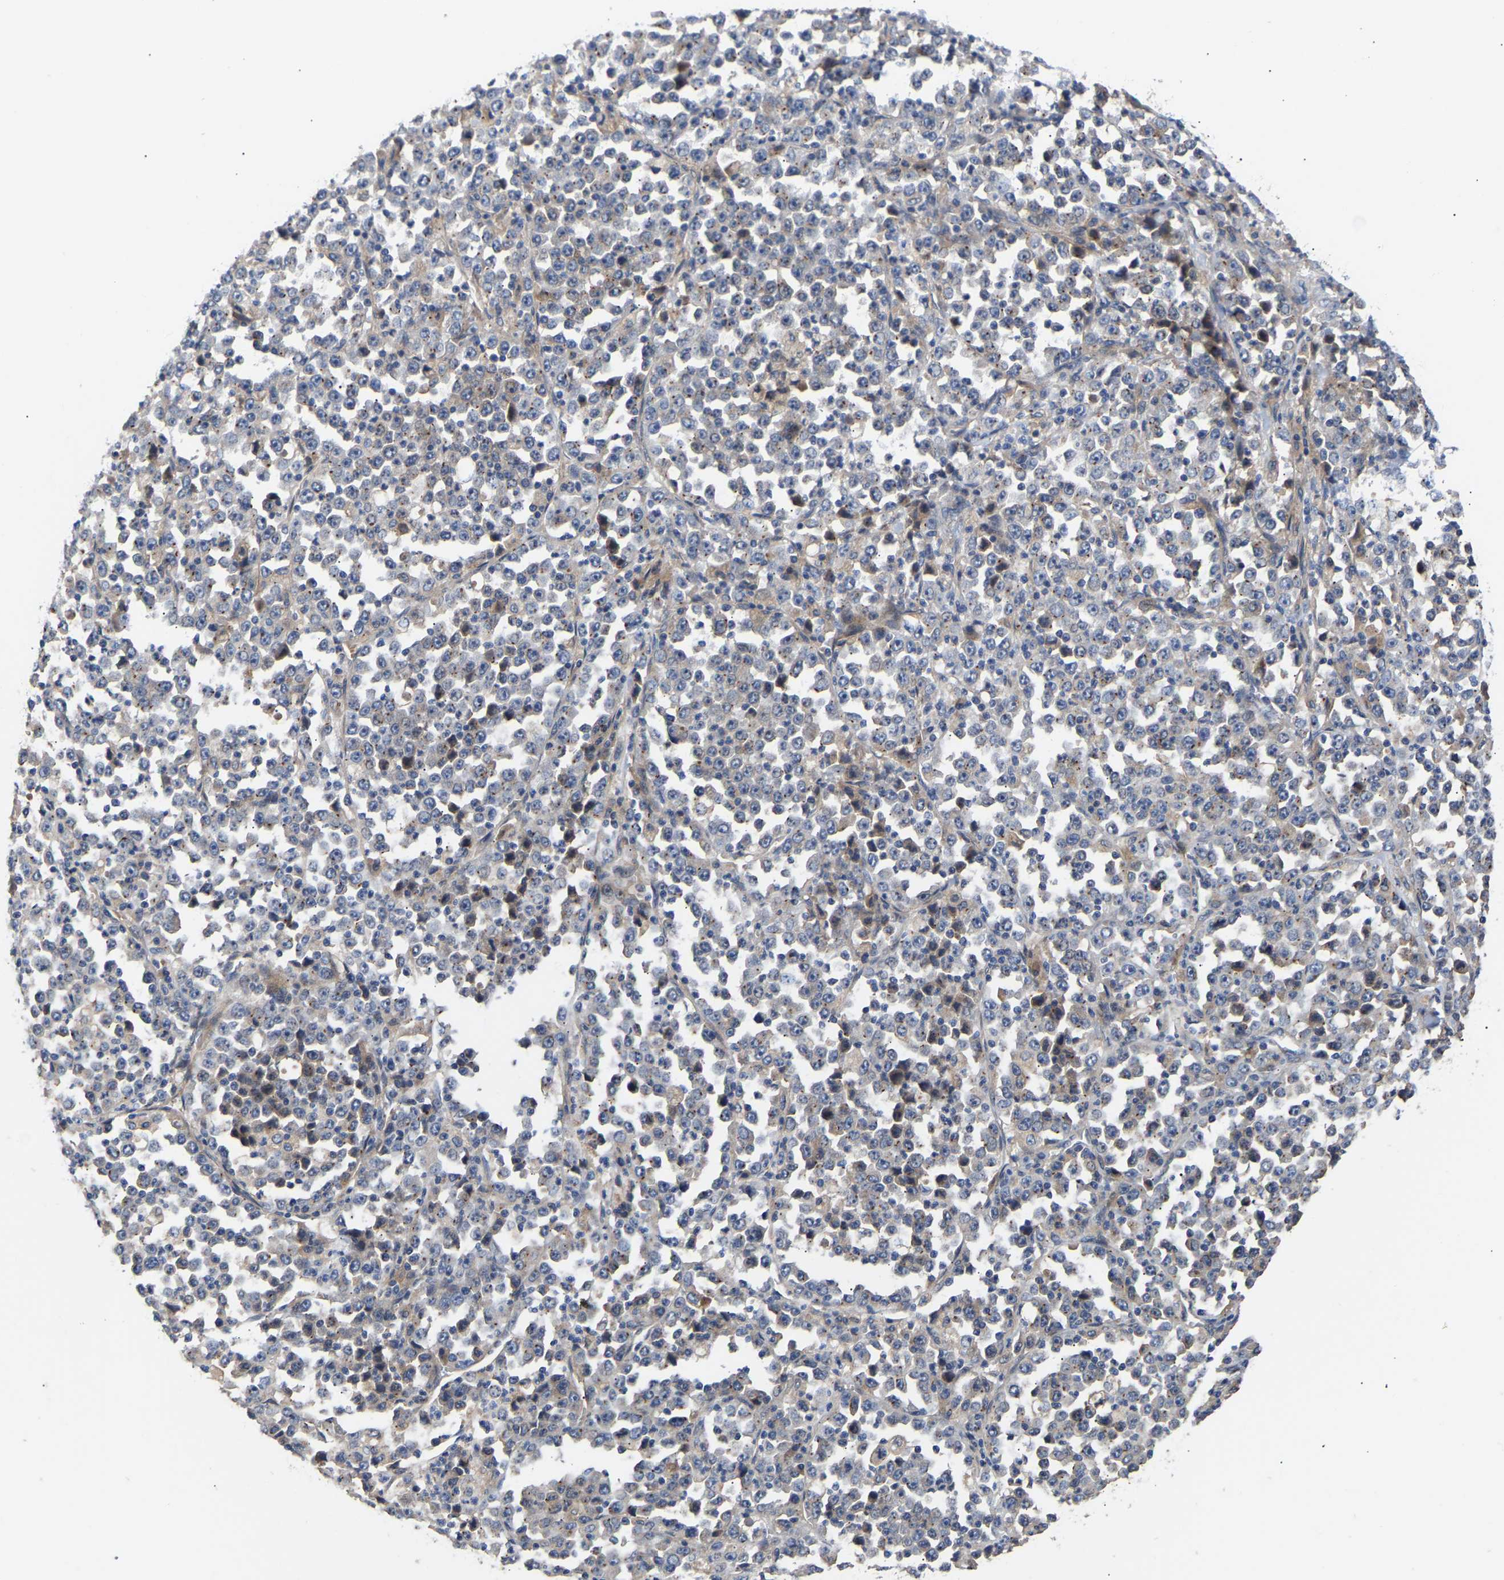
{"staining": {"intensity": "weak", "quantity": "<25%", "location": "cytoplasmic/membranous"}, "tissue": "stomach cancer", "cell_type": "Tumor cells", "image_type": "cancer", "snomed": [{"axis": "morphology", "description": "Normal tissue, NOS"}, {"axis": "morphology", "description": "Adenocarcinoma, NOS"}, {"axis": "topography", "description": "Stomach, upper"}, {"axis": "topography", "description": "Stomach"}], "caption": "The histopathology image displays no significant positivity in tumor cells of stomach cancer (adenocarcinoma).", "gene": "KASH5", "patient": {"sex": "male", "age": 59}}